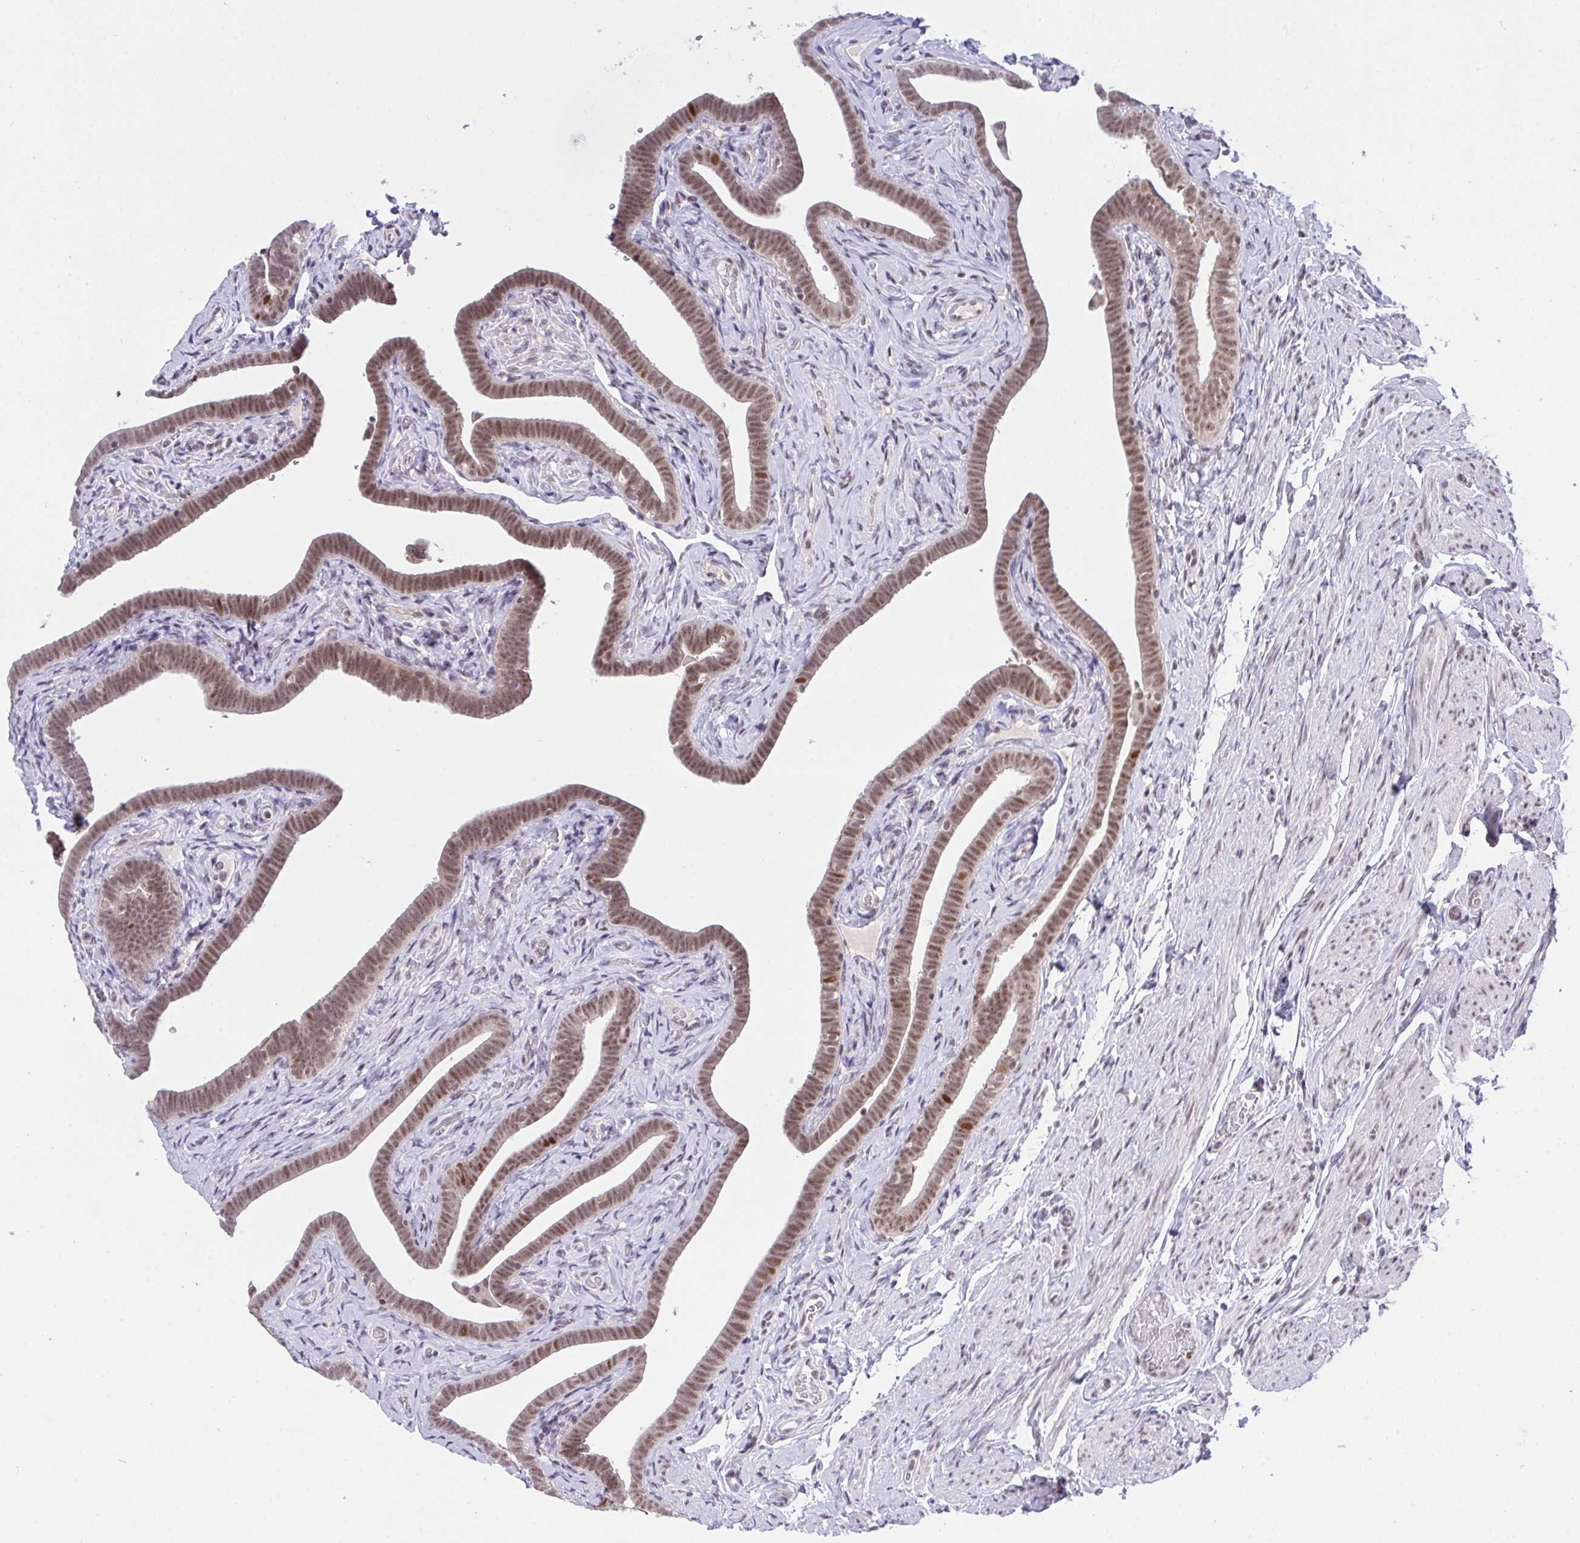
{"staining": {"intensity": "weak", "quantity": ">75%", "location": "nuclear"}, "tissue": "fallopian tube", "cell_type": "Glandular cells", "image_type": "normal", "snomed": [{"axis": "morphology", "description": "Normal tissue, NOS"}, {"axis": "topography", "description": "Fallopian tube"}], "caption": "Fallopian tube was stained to show a protein in brown. There is low levels of weak nuclear staining in about >75% of glandular cells. (Stains: DAB (3,3'-diaminobenzidine) in brown, nuclei in blue, Microscopy: brightfield microscopy at high magnification).", "gene": "RFC4", "patient": {"sex": "female", "age": 69}}